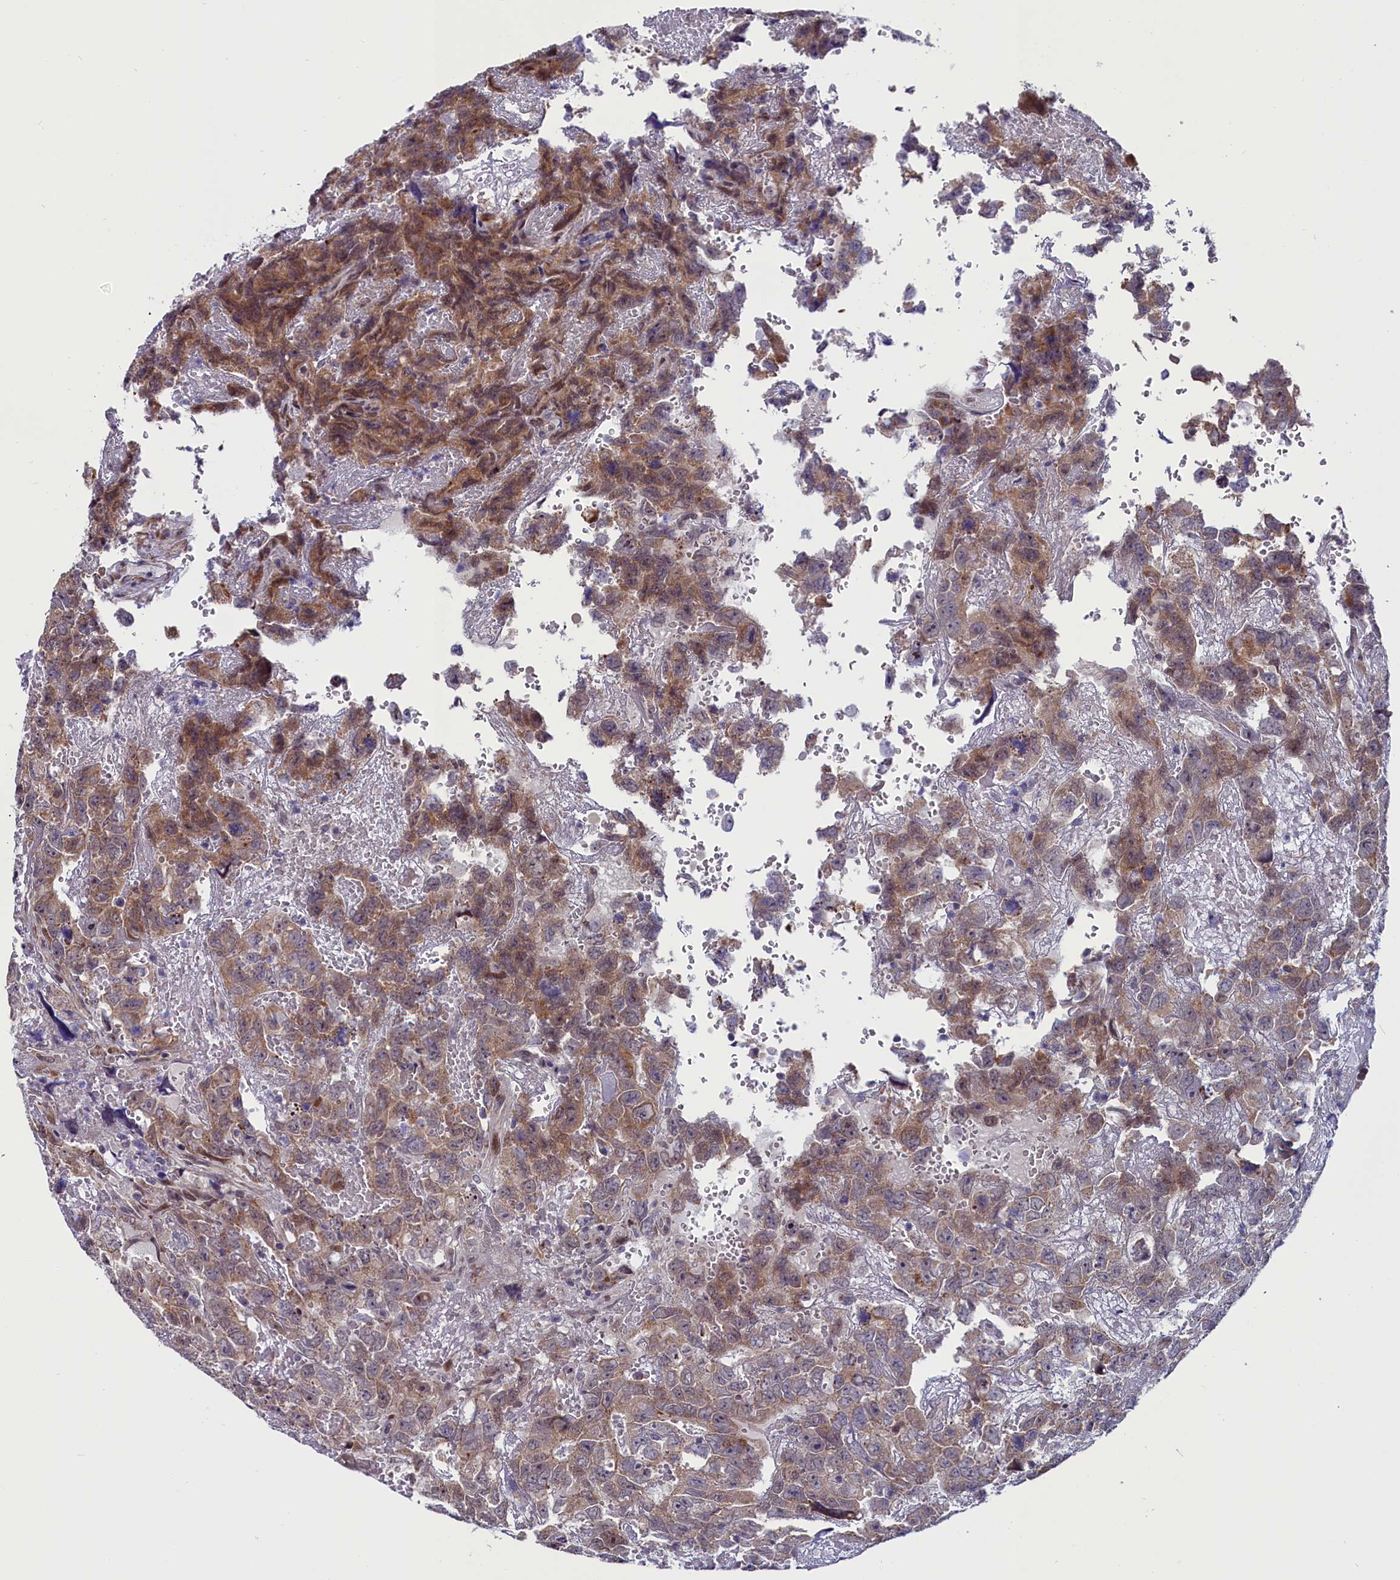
{"staining": {"intensity": "moderate", "quantity": ">75%", "location": "cytoplasmic/membranous"}, "tissue": "testis cancer", "cell_type": "Tumor cells", "image_type": "cancer", "snomed": [{"axis": "morphology", "description": "Carcinoma, Embryonal, NOS"}, {"axis": "topography", "description": "Testis"}], "caption": "This micrograph demonstrates testis cancer stained with IHC to label a protein in brown. The cytoplasmic/membranous of tumor cells show moderate positivity for the protein. Nuclei are counter-stained blue.", "gene": "CIAPIN1", "patient": {"sex": "male", "age": 45}}